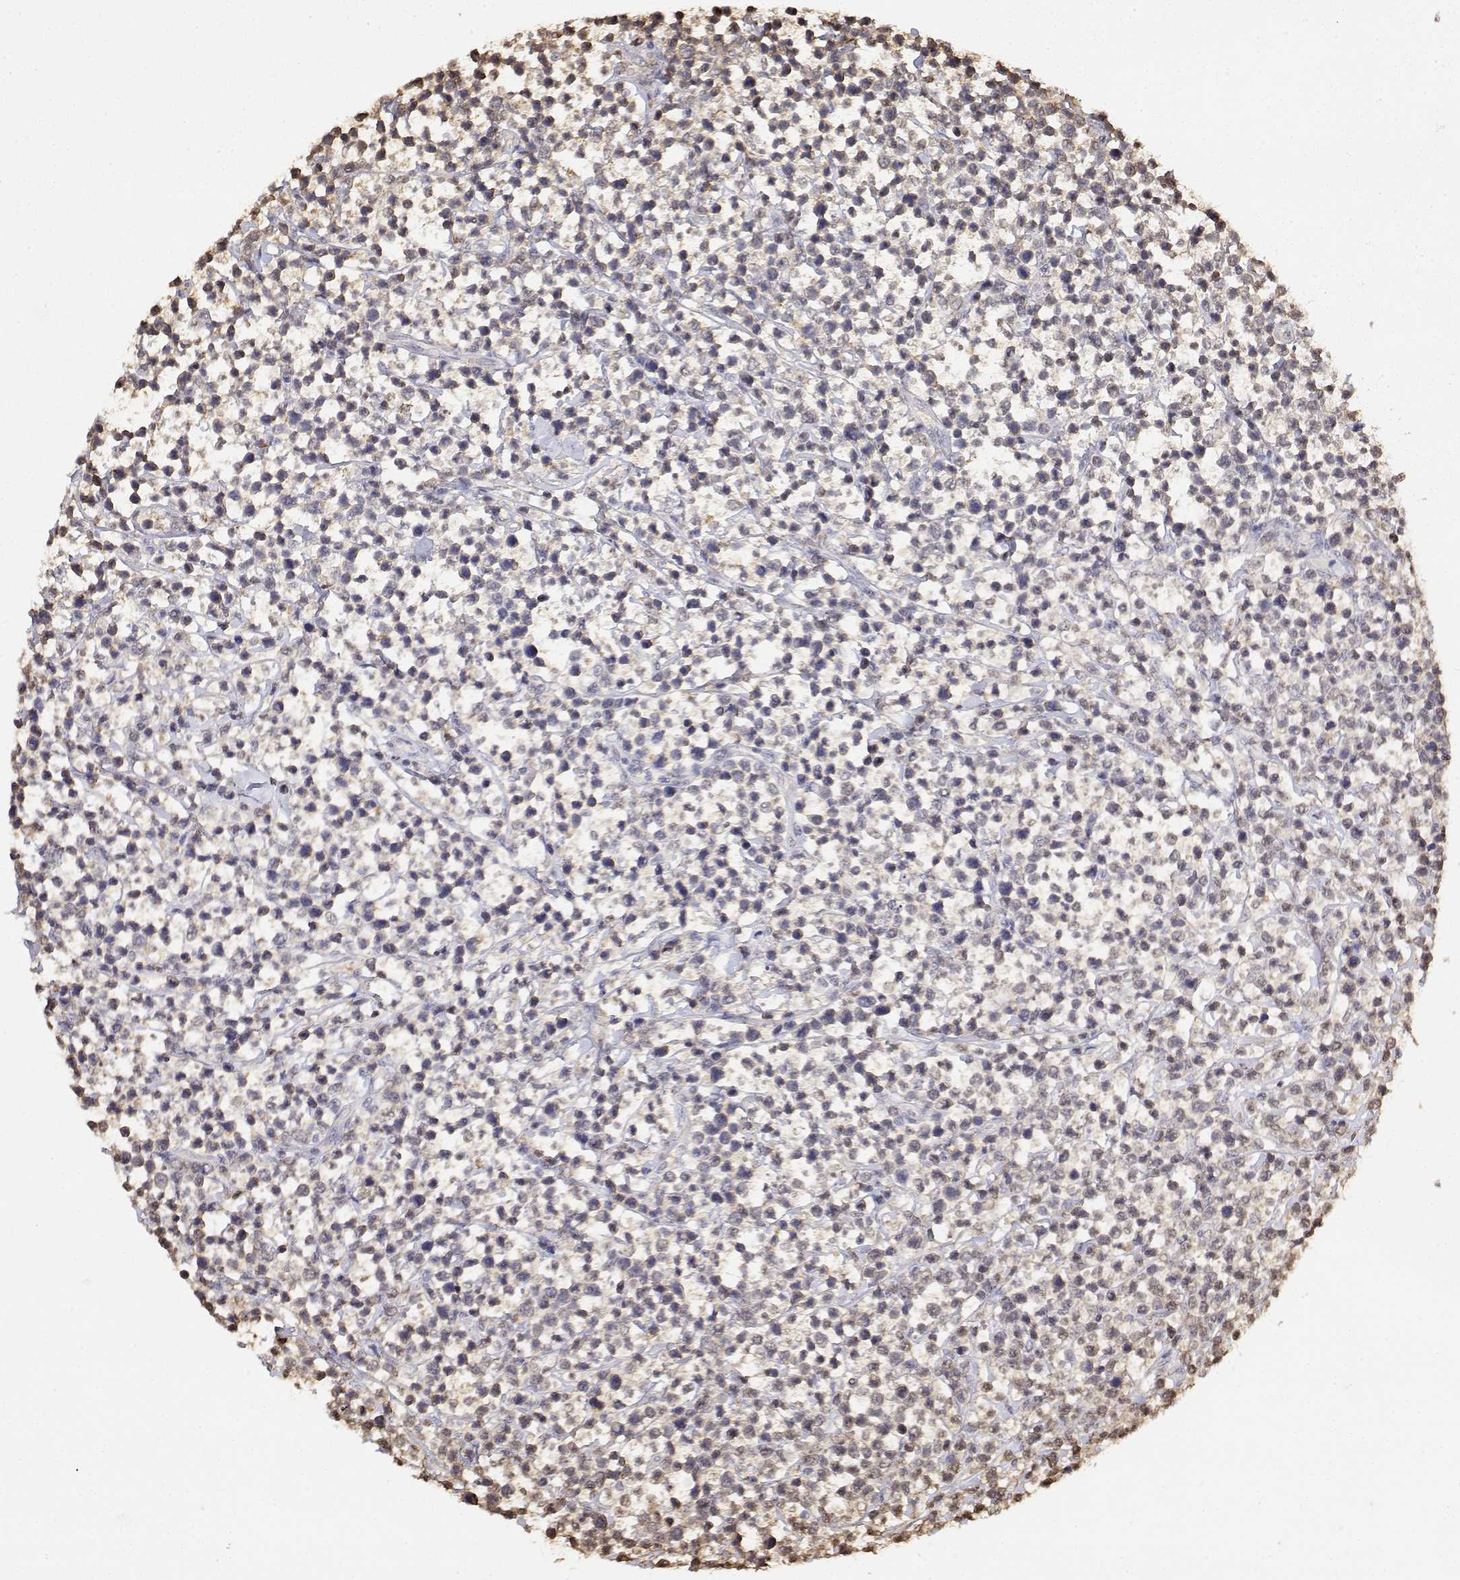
{"staining": {"intensity": "negative", "quantity": "none", "location": "none"}, "tissue": "lymphoma", "cell_type": "Tumor cells", "image_type": "cancer", "snomed": [{"axis": "morphology", "description": "Malignant lymphoma, non-Hodgkin's type, High grade"}, {"axis": "topography", "description": "Soft tissue"}], "caption": "IHC micrograph of human malignant lymphoma, non-Hodgkin's type (high-grade) stained for a protein (brown), which shows no positivity in tumor cells.", "gene": "TPI1", "patient": {"sex": "female", "age": 56}}